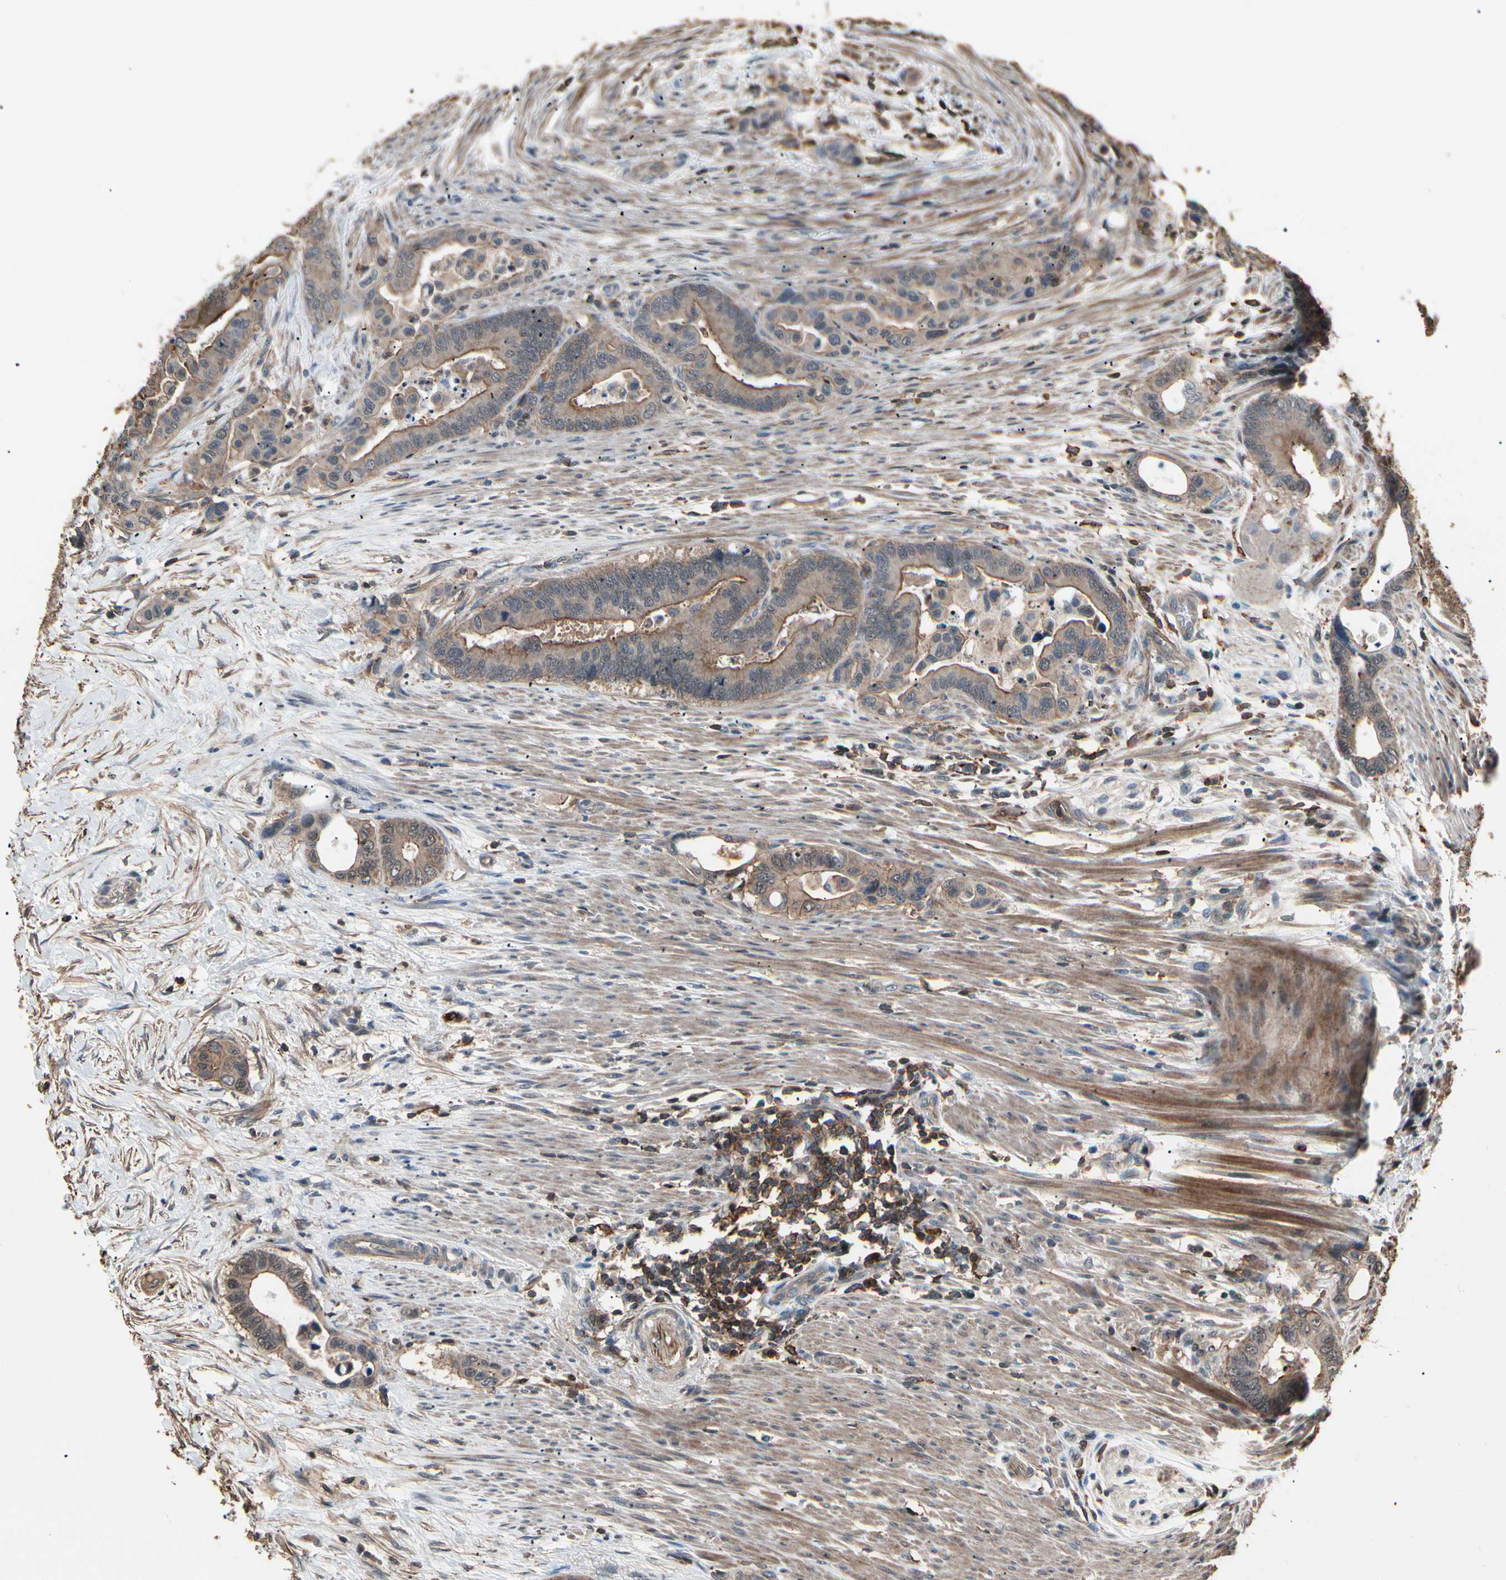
{"staining": {"intensity": "moderate", "quantity": ">75%", "location": "cytoplasmic/membranous"}, "tissue": "colorectal cancer", "cell_type": "Tumor cells", "image_type": "cancer", "snomed": [{"axis": "morphology", "description": "Normal tissue, NOS"}, {"axis": "morphology", "description": "Adenocarcinoma, NOS"}, {"axis": "topography", "description": "Colon"}], "caption": "The micrograph displays staining of colorectal cancer, revealing moderate cytoplasmic/membranous protein staining (brown color) within tumor cells.", "gene": "MAPK13", "patient": {"sex": "male", "age": 82}}